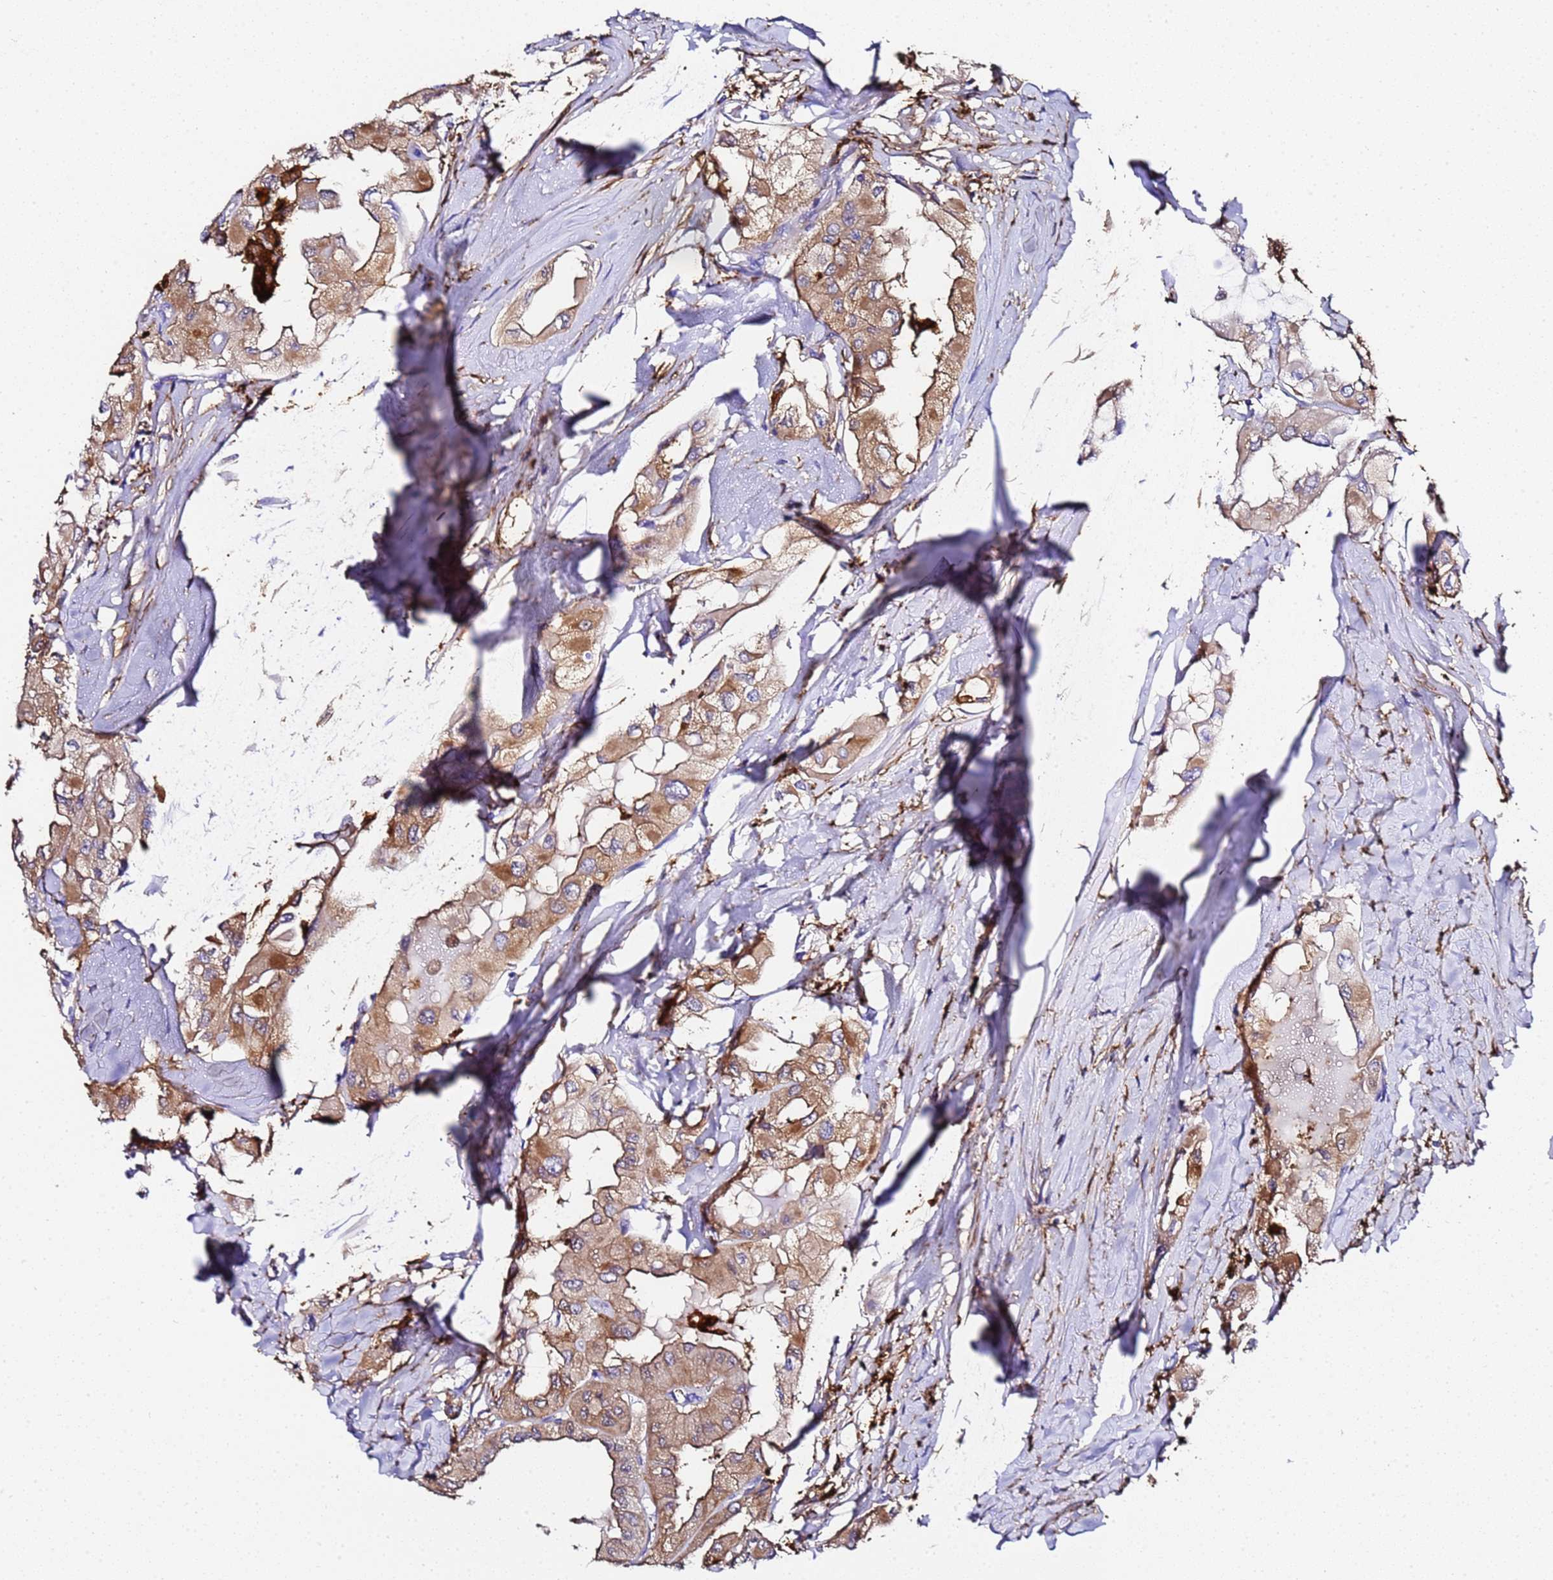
{"staining": {"intensity": "moderate", "quantity": ">75%", "location": "cytoplasmic/membranous"}, "tissue": "thyroid cancer", "cell_type": "Tumor cells", "image_type": "cancer", "snomed": [{"axis": "morphology", "description": "Normal tissue, NOS"}, {"axis": "morphology", "description": "Papillary adenocarcinoma, NOS"}, {"axis": "topography", "description": "Thyroid gland"}], "caption": "Thyroid cancer (papillary adenocarcinoma) was stained to show a protein in brown. There is medium levels of moderate cytoplasmic/membranous positivity in about >75% of tumor cells.", "gene": "FTL", "patient": {"sex": "female", "age": 59}}